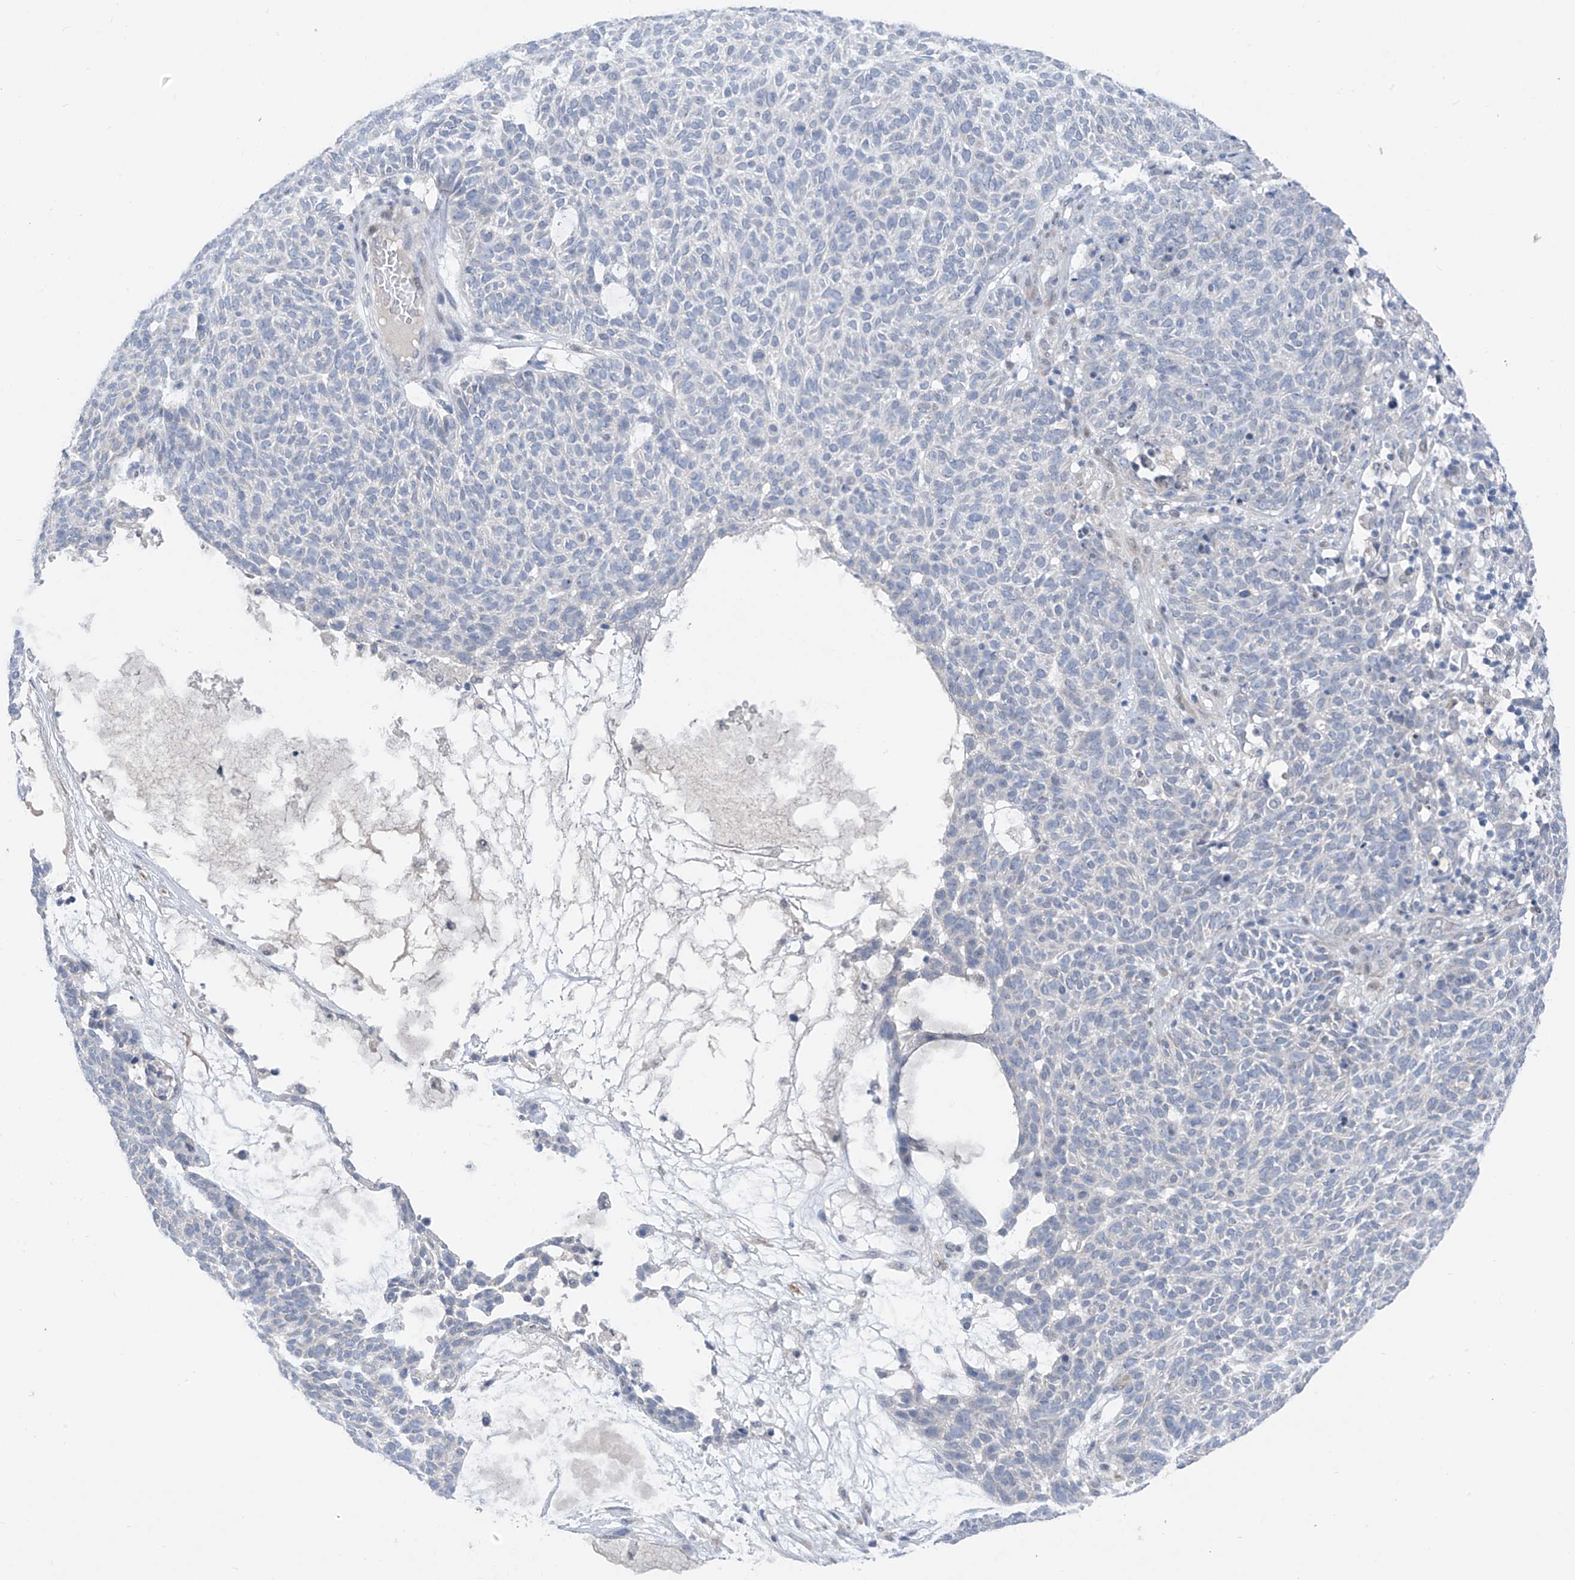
{"staining": {"intensity": "negative", "quantity": "none", "location": "none"}, "tissue": "skin cancer", "cell_type": "Tumor cells", "image_type": "cancer", "snomed": [{"axis": "morphology", "description": "Squamous cell carcinoma, NOS"}, {"axis": "topography", "description": "Skin"}], "caption": "High power microscopy histopathology image of an IHC photomicrograph of skin cancer (squamous cell carcinoma), revealing no significant expression in tumor cells.", "gene": "CYP4V2", "patient": {"sex": "female", "age": 90}}